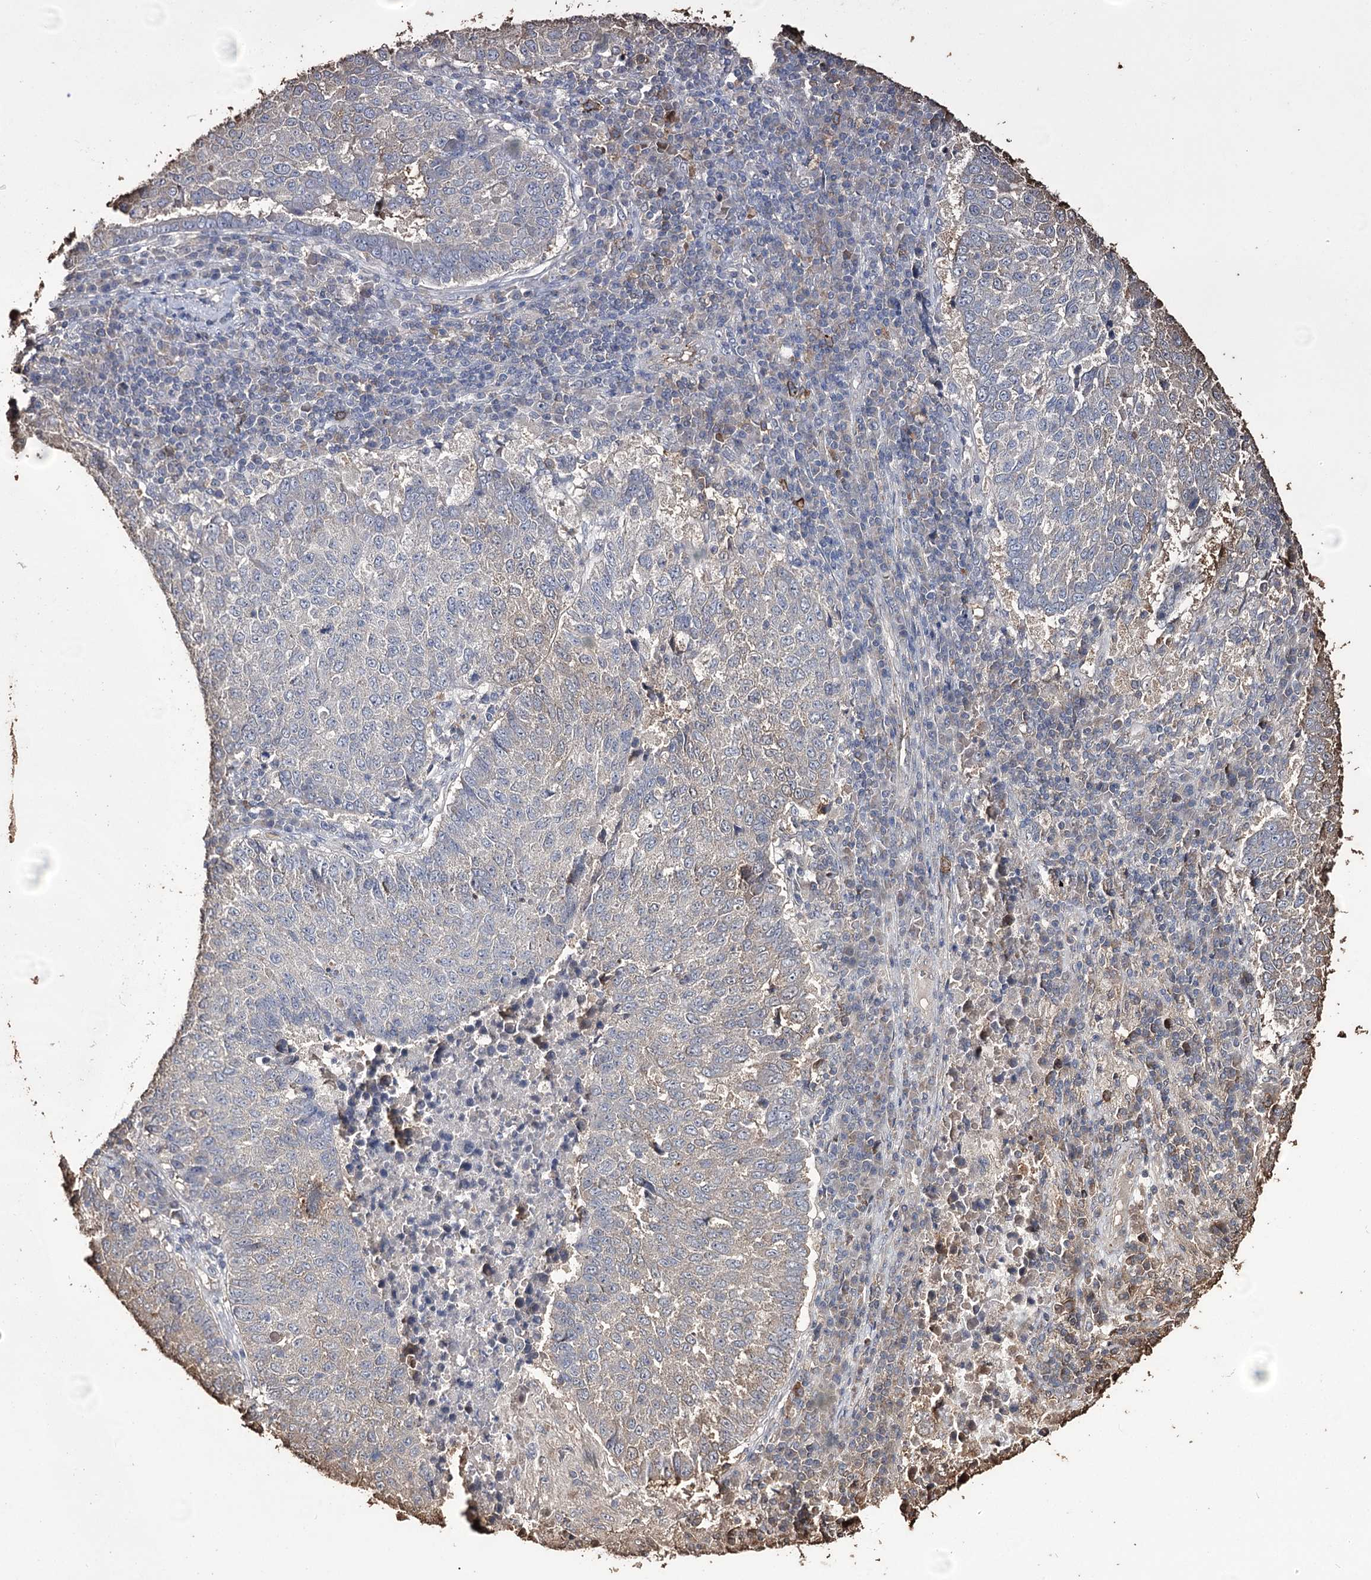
{"staining": {"intensity": "negative", "quantity": "none", "location": "none"}, "tissue": "lung cancer", "cell_type": "Tumor cells", "image_type": "cancer", "snomed": [{"axis": "morphology", "description": "Squamous cell carcinoma, NOS"}, {"axis": "topography", "description": "Lung"}], "caption": "This is an IHC micrograph of human squamous cell carcinoma (lung). There is no positivity in tumor cells.", "gene": "ZNF662", "patient": {"sex": "male", "age": 73}}